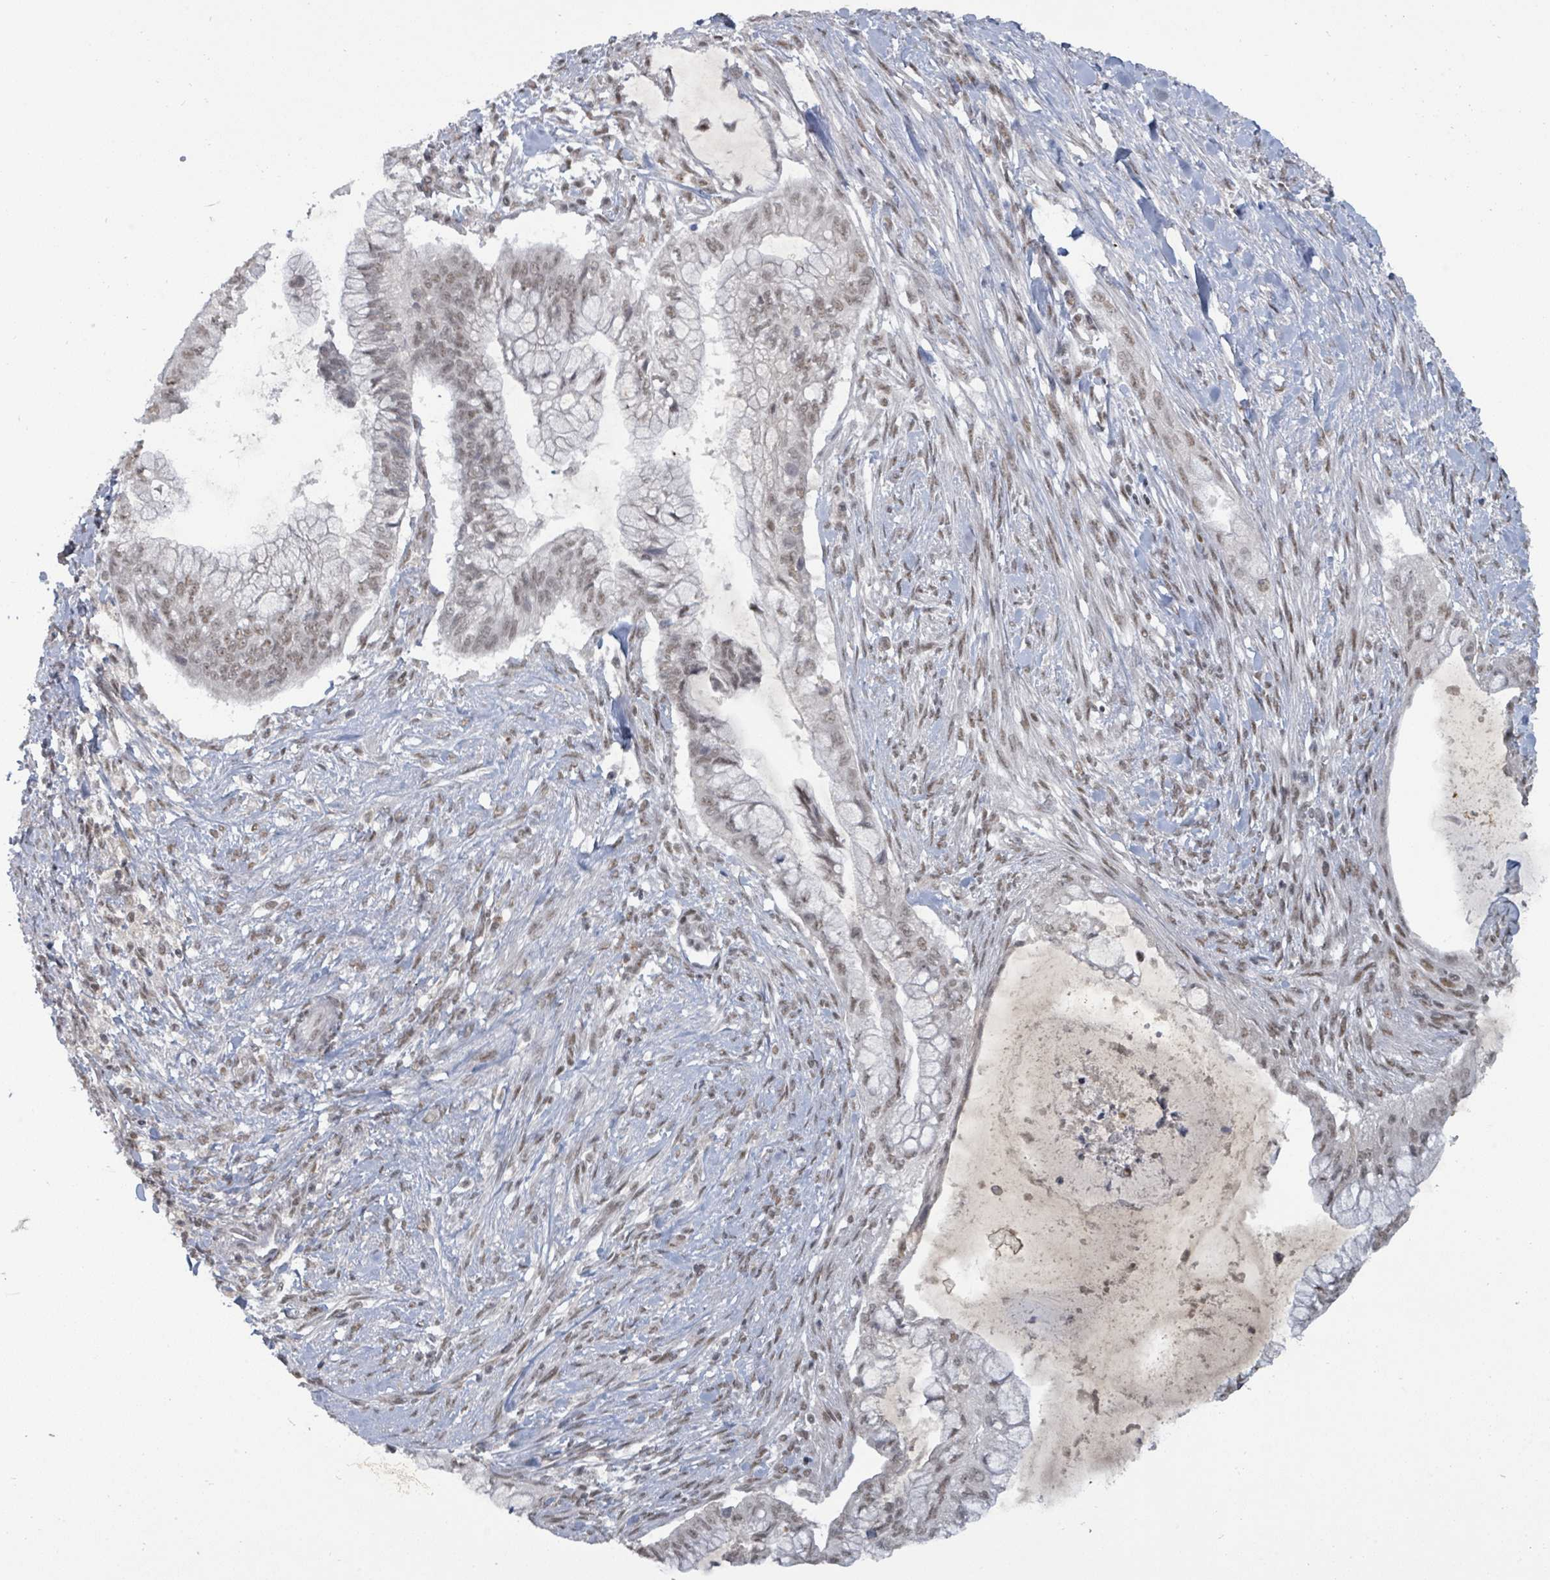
{"staining": {"intensity": "weak", "quantity": "25%-75%", "location": "nuclear"}, "tissue": "pancreatic cancer", "cell_type": "Tumor cells", "image_type": "cancer", "snomed": [{"axis": "morphology", "description": "Adenocarcinoma, NOS"}, {"axis": "topography", "description": "Pancreas"}], "caption": "Tumor cells demonstrate weak nuclear expression in about 25%-75% of cells in adenocarcinoma (pancreatic). Using DAB (3,3'-diaminobenzidine) (brown) and hematoxylin (blue) stains, captured at high magnification using brightfield microscopy.", "gene": "BANP", "patient": {"sex": "male", "age": 48}}